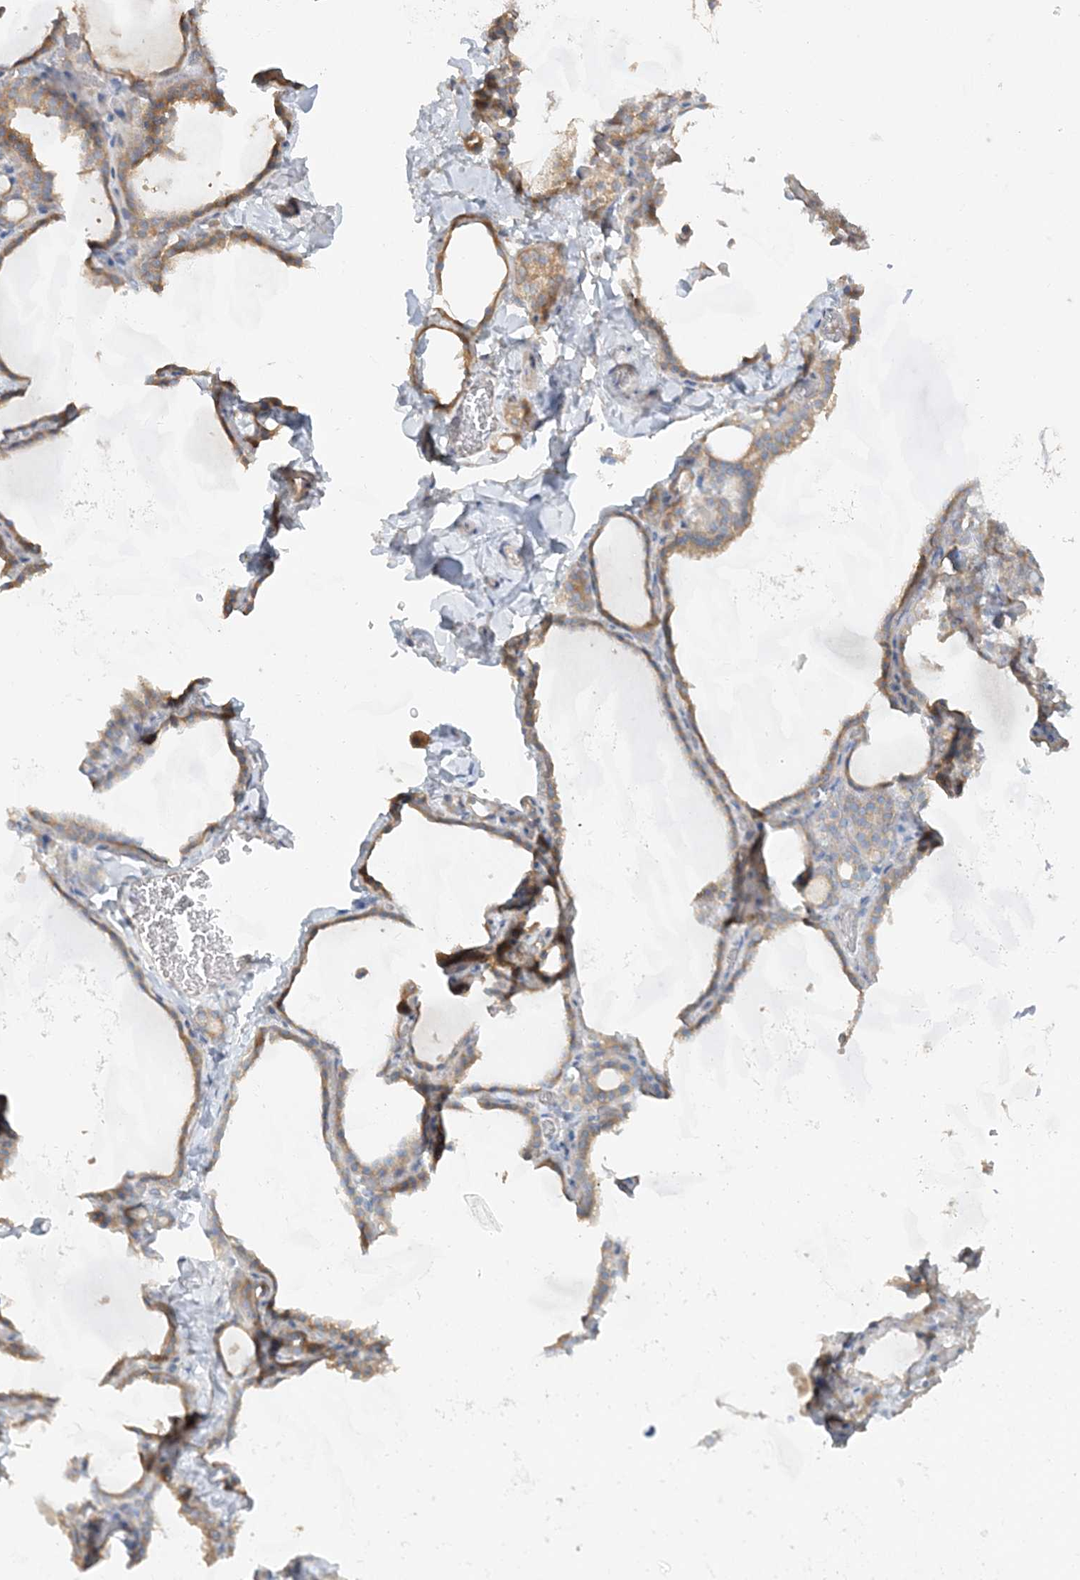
{"staining": {"intensity": "moderate", "quantity": ">75%", "location": "cytoplasmic/membranous"}, "tissue": "thyroid gland", "cell_type": "Glandular cells", "image_type": "normal", "snomed": [{"axis": "morphology", "description": "Normal tissue, NOS"}, {"axis": "topography", "description": "Thyroid gland"}], "caption": "Protein staining demonstrates moderate cytoplasmic/membranous staining in about >75% of glandular cells in unremarkable thyroid gland.", "gene": "TBC1D5", "patient": {"sex": "female", "age": 22}}